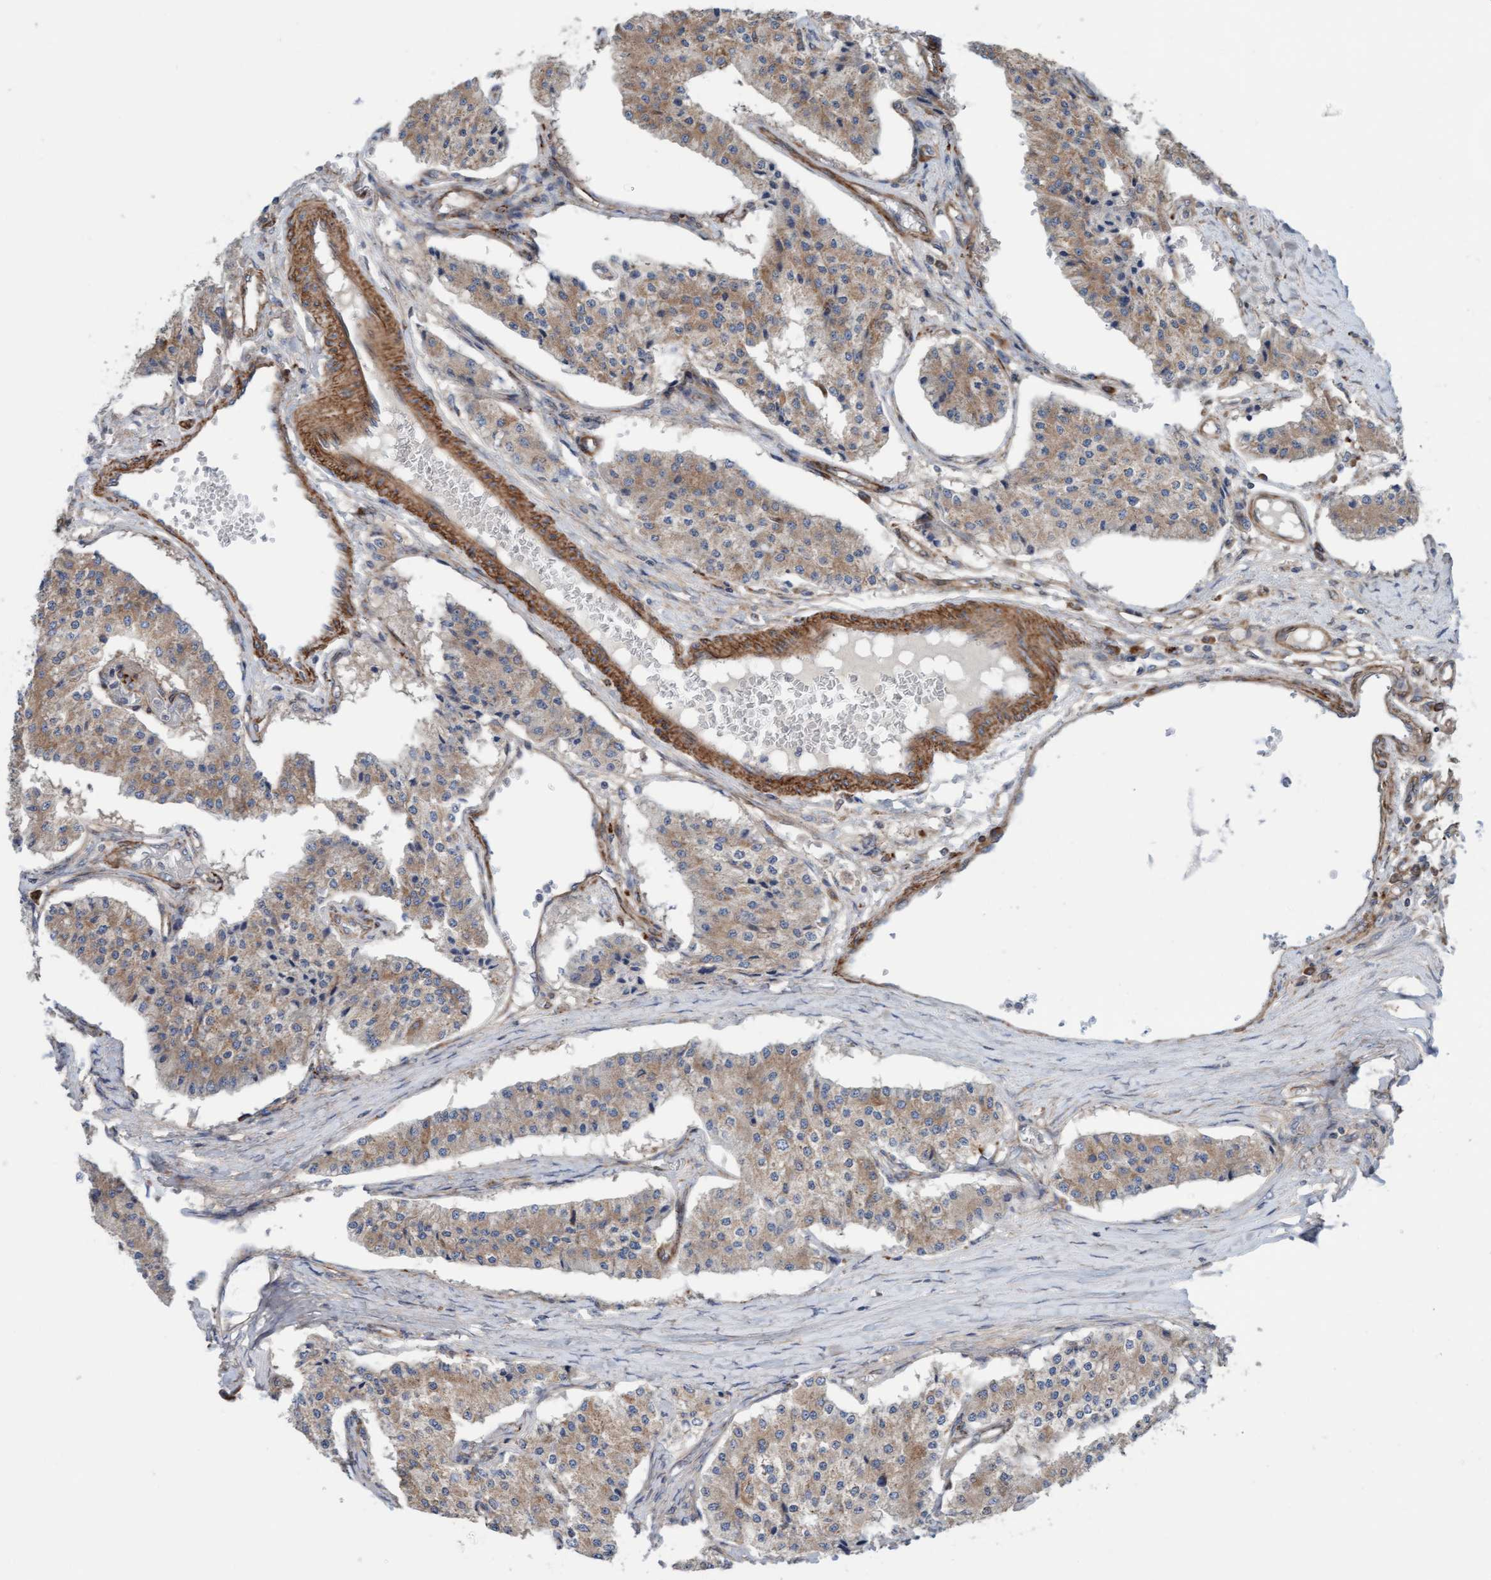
{"staining": {"intensity": "moderate", "quantity": ">75%", "location": "cytoplasmic/membranous"}, "tissue": "carcinoid", "cell_type": "Tumor cells", "image_type": "cancer", "snomed": [{"axis": "morphology", "description": "Carcinoid, malignant, NOS"}, {"axis": "topography", "description": "Colon"}], "caption": "Human malignant carcinoid stained with a brown dye displays moderate cytoplasmic/membranous positive staining in approximately >75% of tumor cells.", "gene": "CDK5RAP3", "patient": {"sex": "female", "age": 52}}